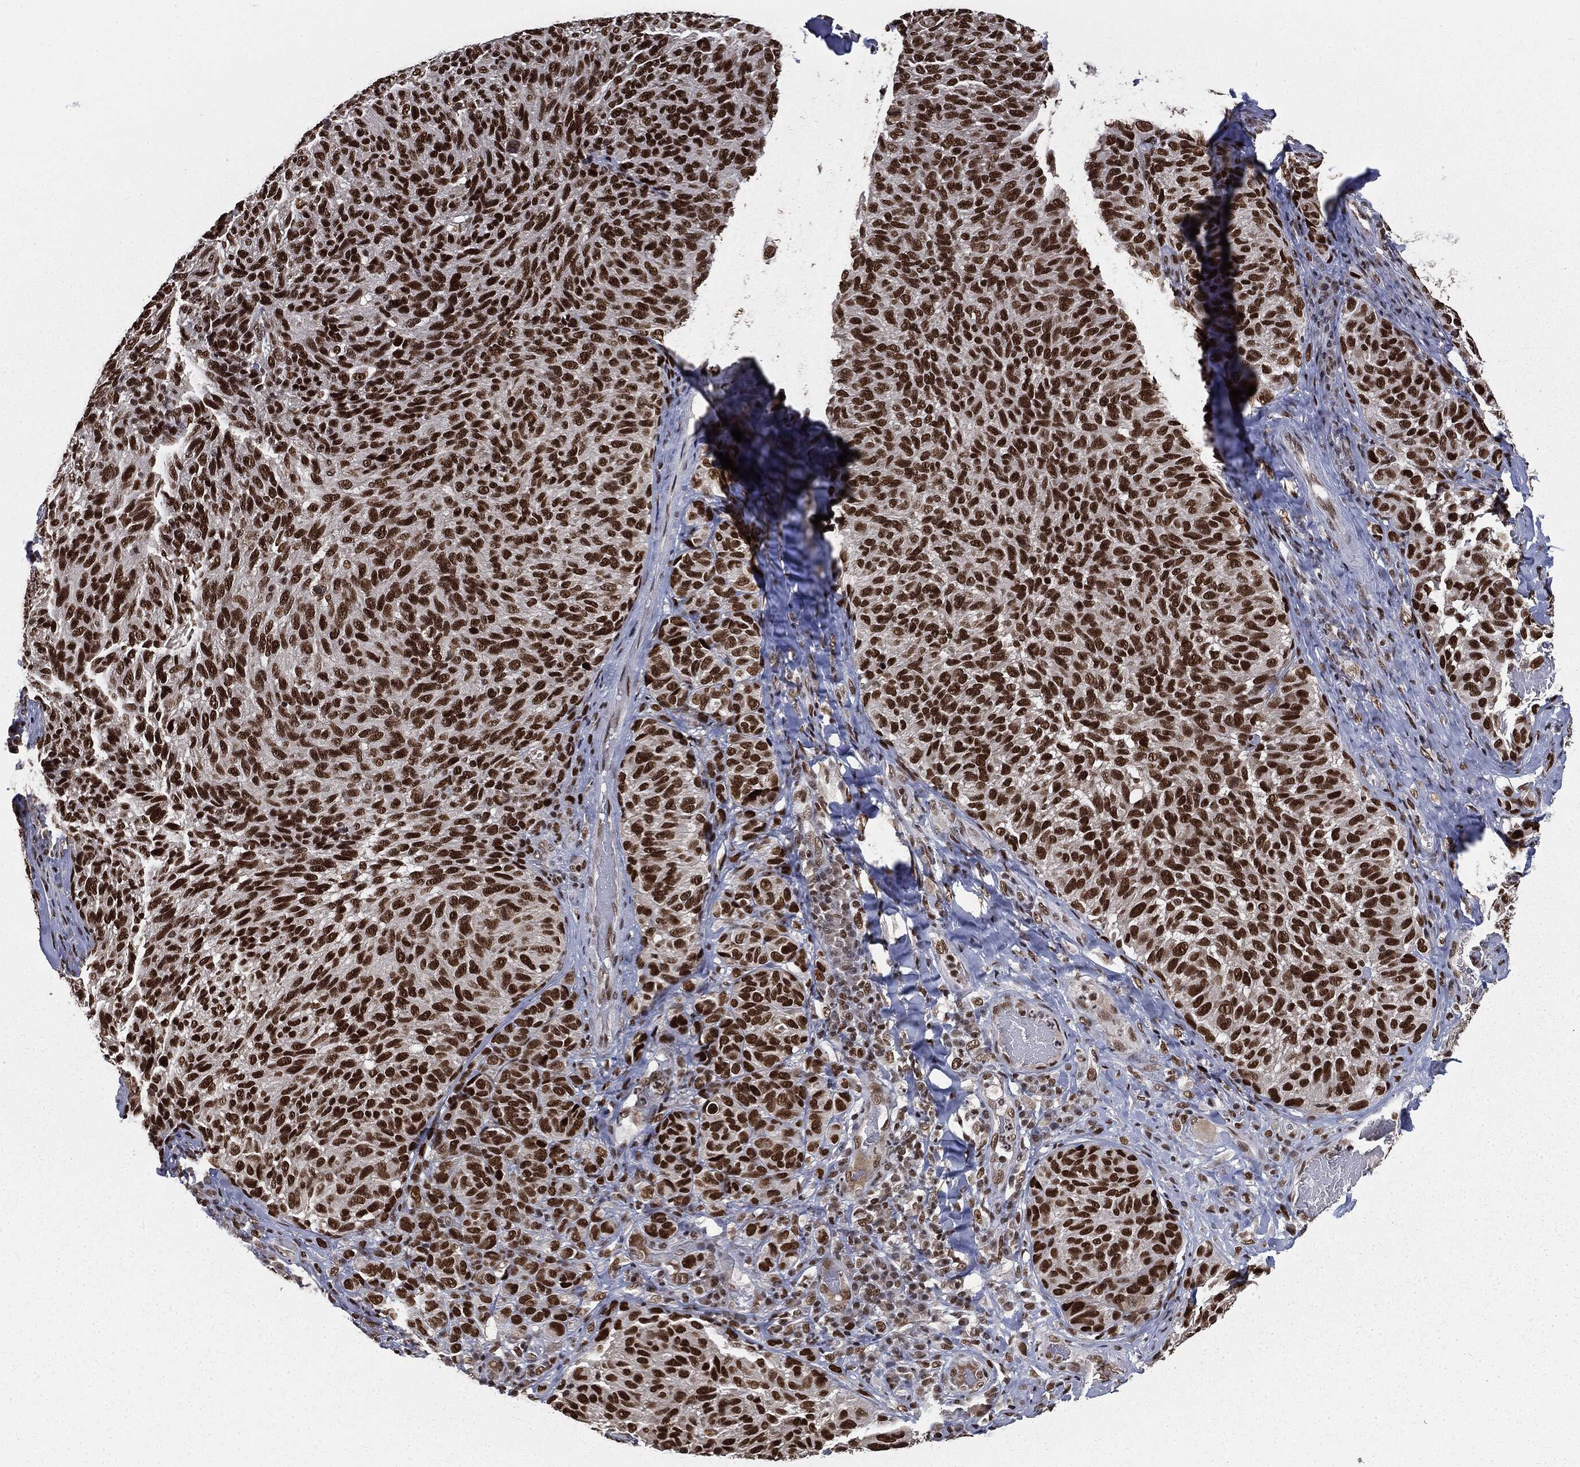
{"staining": {"intensity": "strong", "quantity": ">75%", "location": "nuclear"}, "tissue": "melanoma", "cell_type": "Tumor cells", "image_type": "cancer", "snomed": [{"axis": "morphology", "description": "Malignant melanoma, NOS"}, {"axis": "topography", "description": "Skin"}], "caption": "Brown immunohistochemical staining in melanoma demonstrates strong nuclear staining in about >75% of tumor cells.", "gene": "DPH2", "patient": {"sex": "female", "age": 73}}